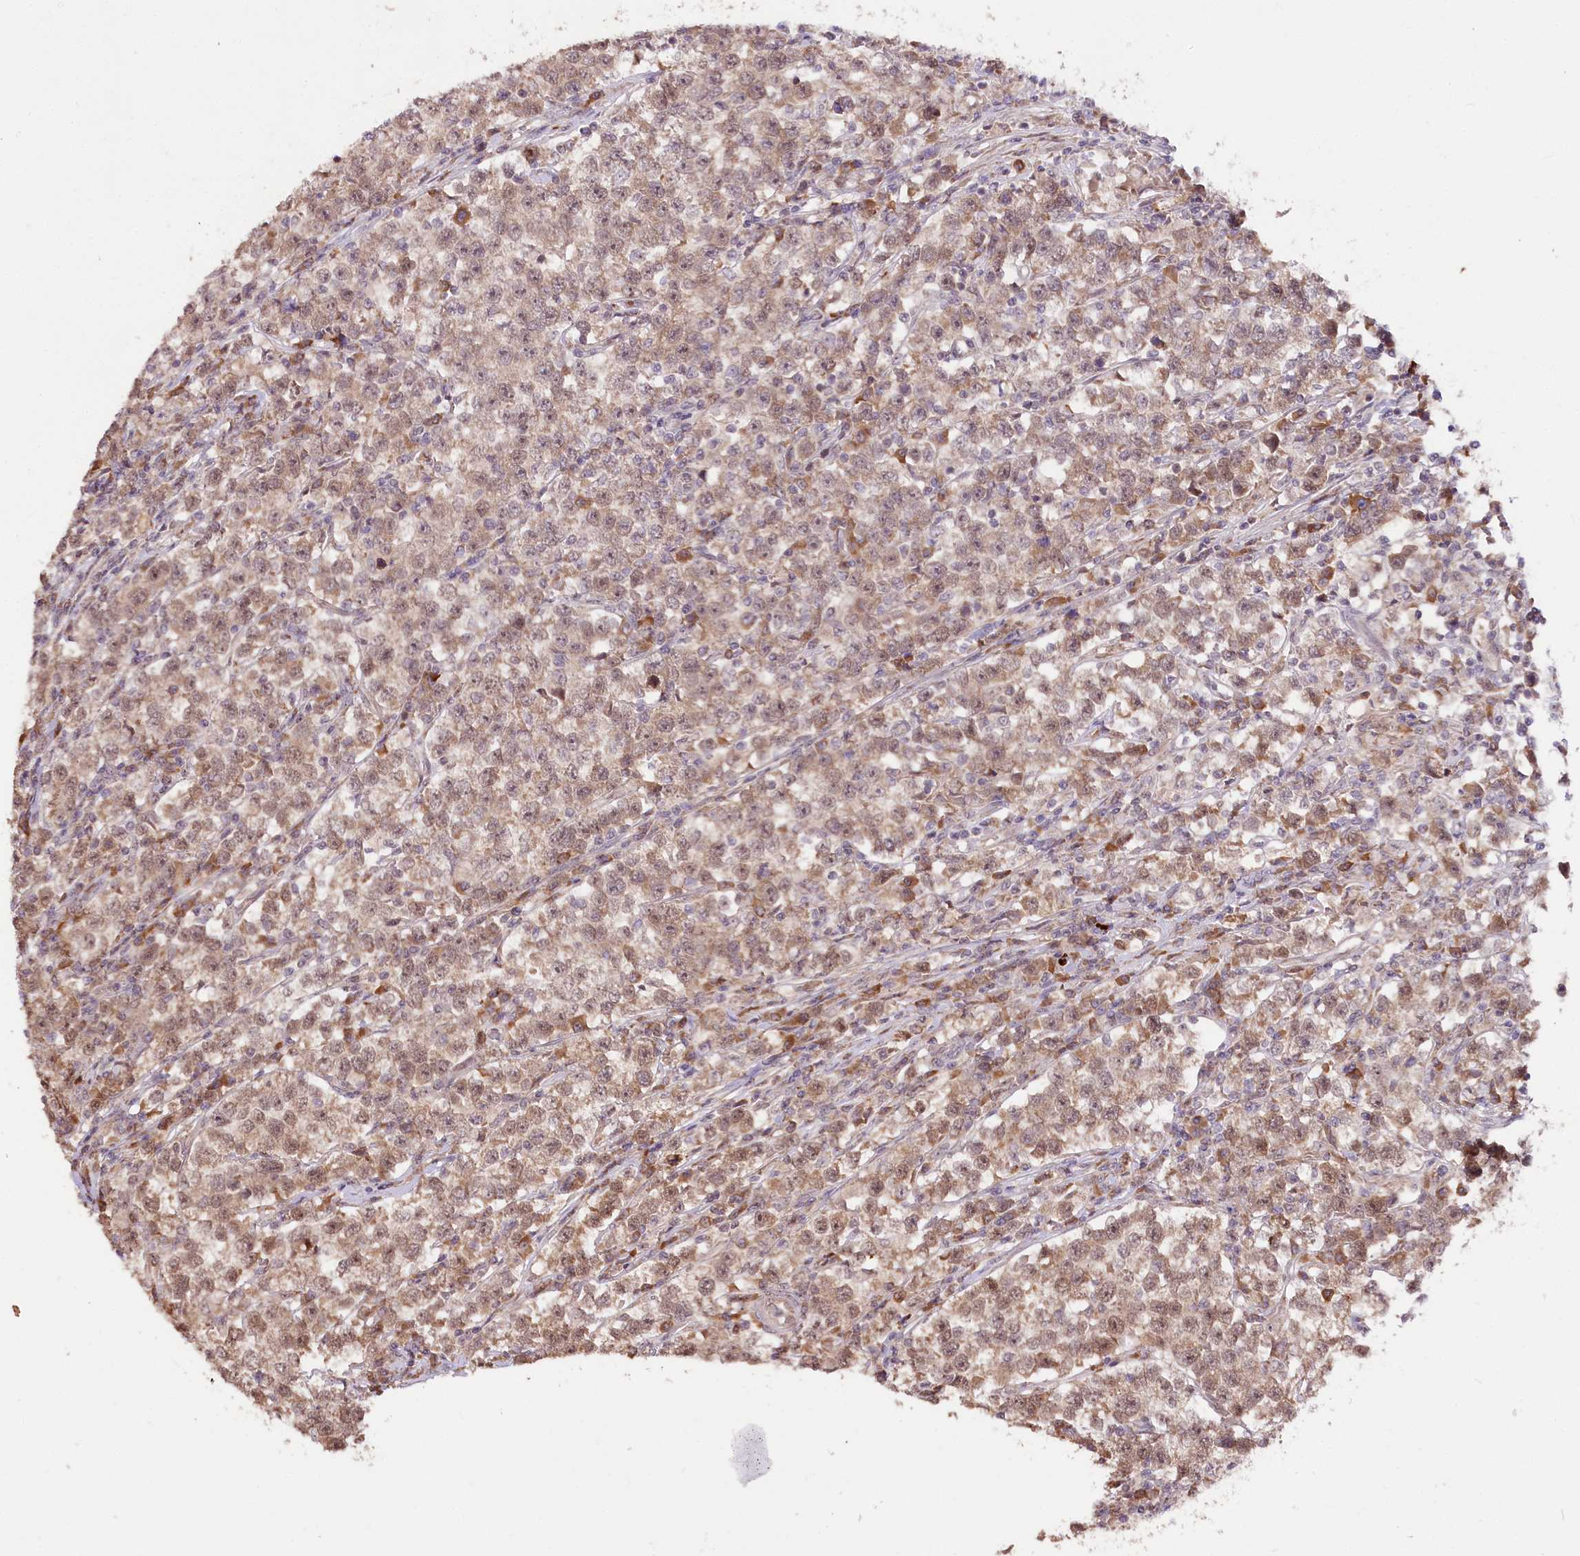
{"staining": {"intensity": "moderate", "quantity": ">75%", "location": "cytoplasmic/membranous,nuclear"}, "tissue": "testis cancer", "cell_type": "Tumor cells", "image_type": "cancer", "snomed": [{"axis": "morphology", "description": "Normal tissue, NOS"}, {"axis": "morphology", "description": "Seminoma, NOS"}, {"axis": "topography", "description": "Testis"}], "caption": "Immunohistochemistry histopathology image of human testis seminoma stained for a protein (brown), which reveals medium levels of moderate cytoplasmic/membranous and nuclear staining in about >75% of tumor cells.", "gene": "DMP1", "patient": {"sex": "male", "age": 43}}